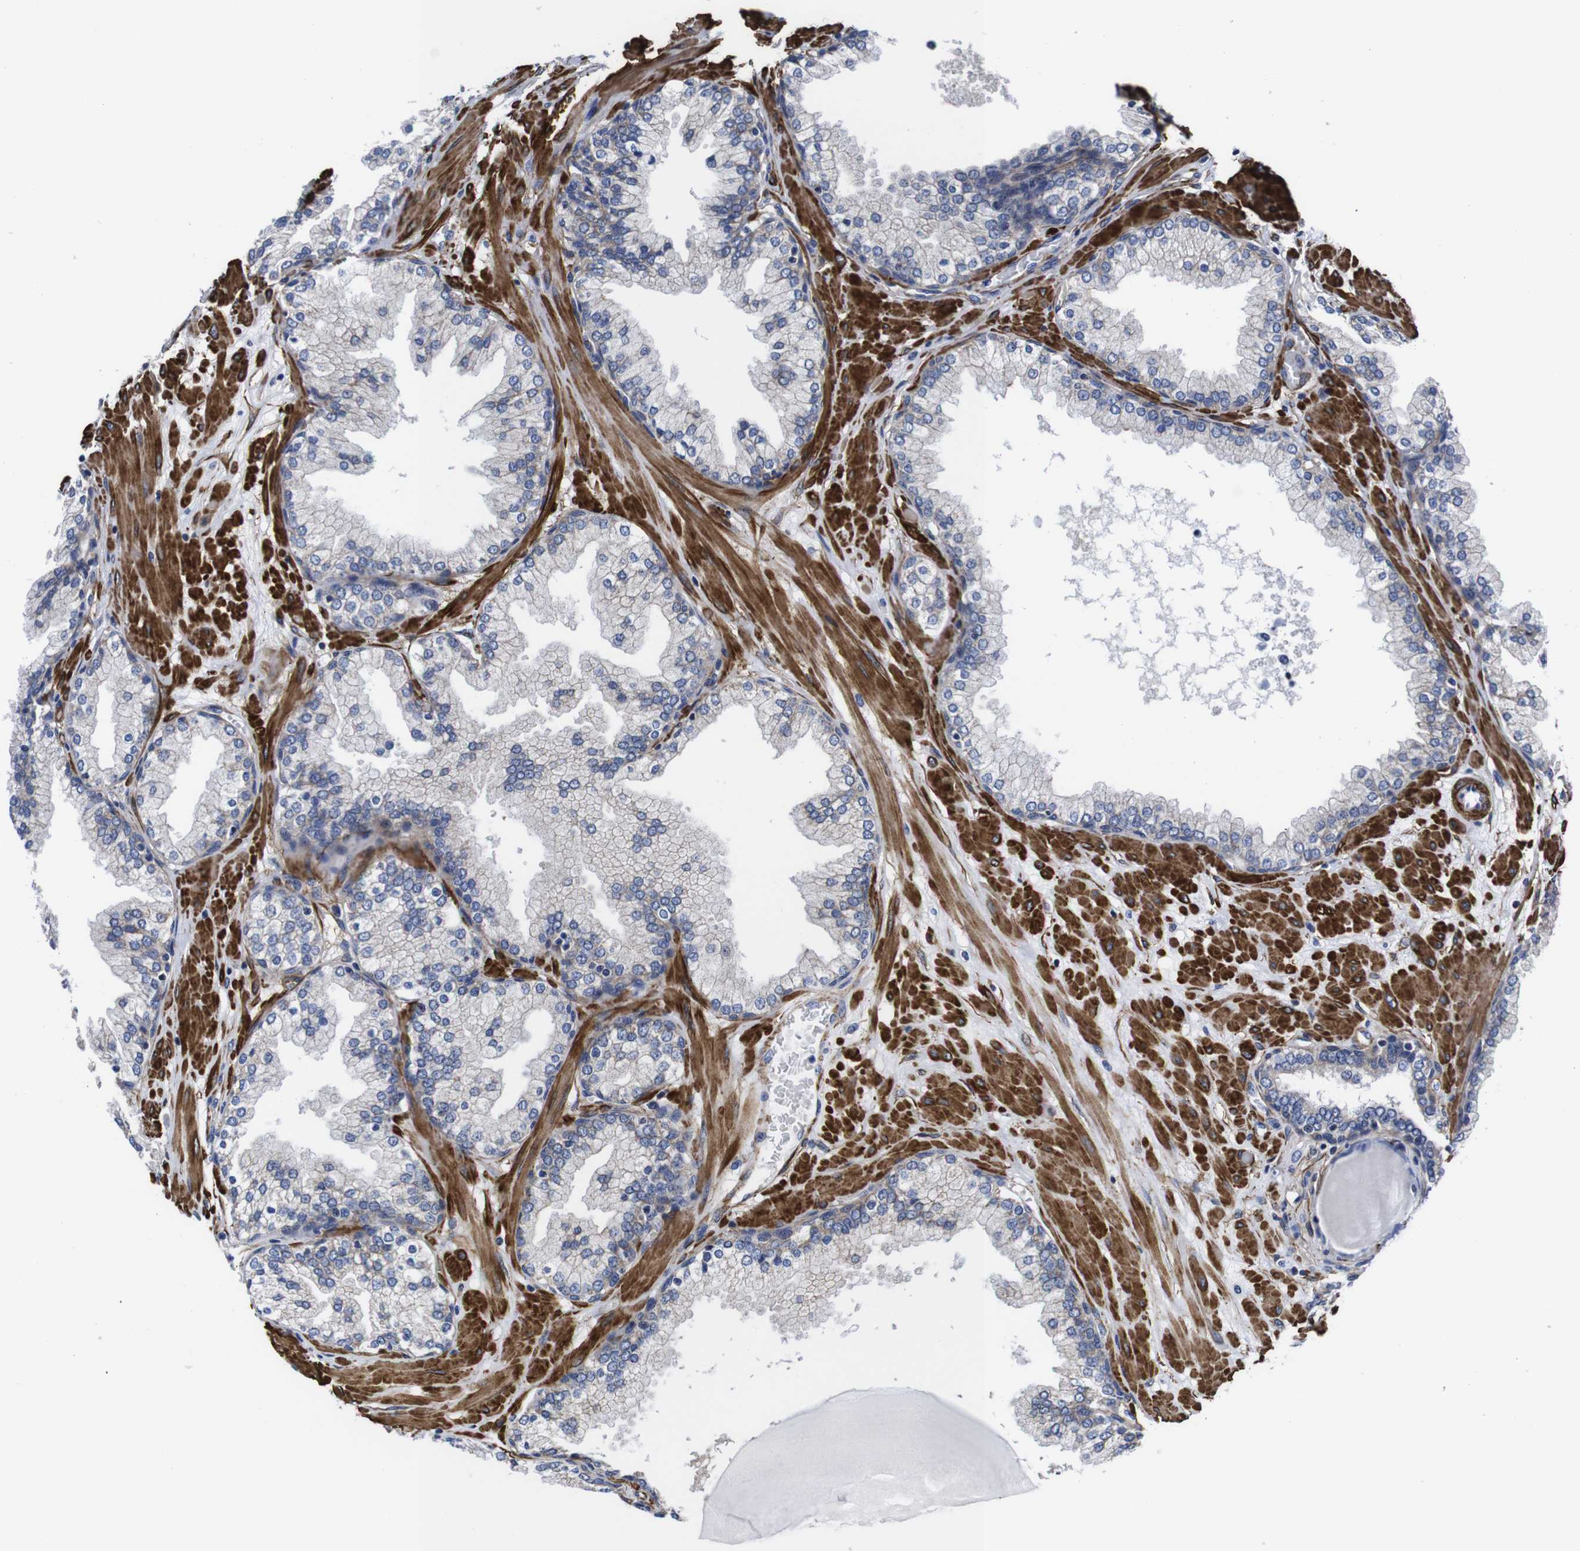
{"staining": {"intensity": "weak", "quantity": "25%-75%", "location": "cytoplasmic/membranous"}, "tissue": "prostate", "cell_type": "Glandular cells", "image_type": "normal", "snomed": [{"axis": "morphology", "description": "Normal tissue, NOS"}, {"axis": "topography", "description": "Prostate"}], "caption": "Immunohistochemical staining of benign prostate shows weak cytoplasmic/membranous protein expression in about 25%-75% of glandular cells.", "gene": "WNT10A", "patient": {"sex": "male", "age": 51}}